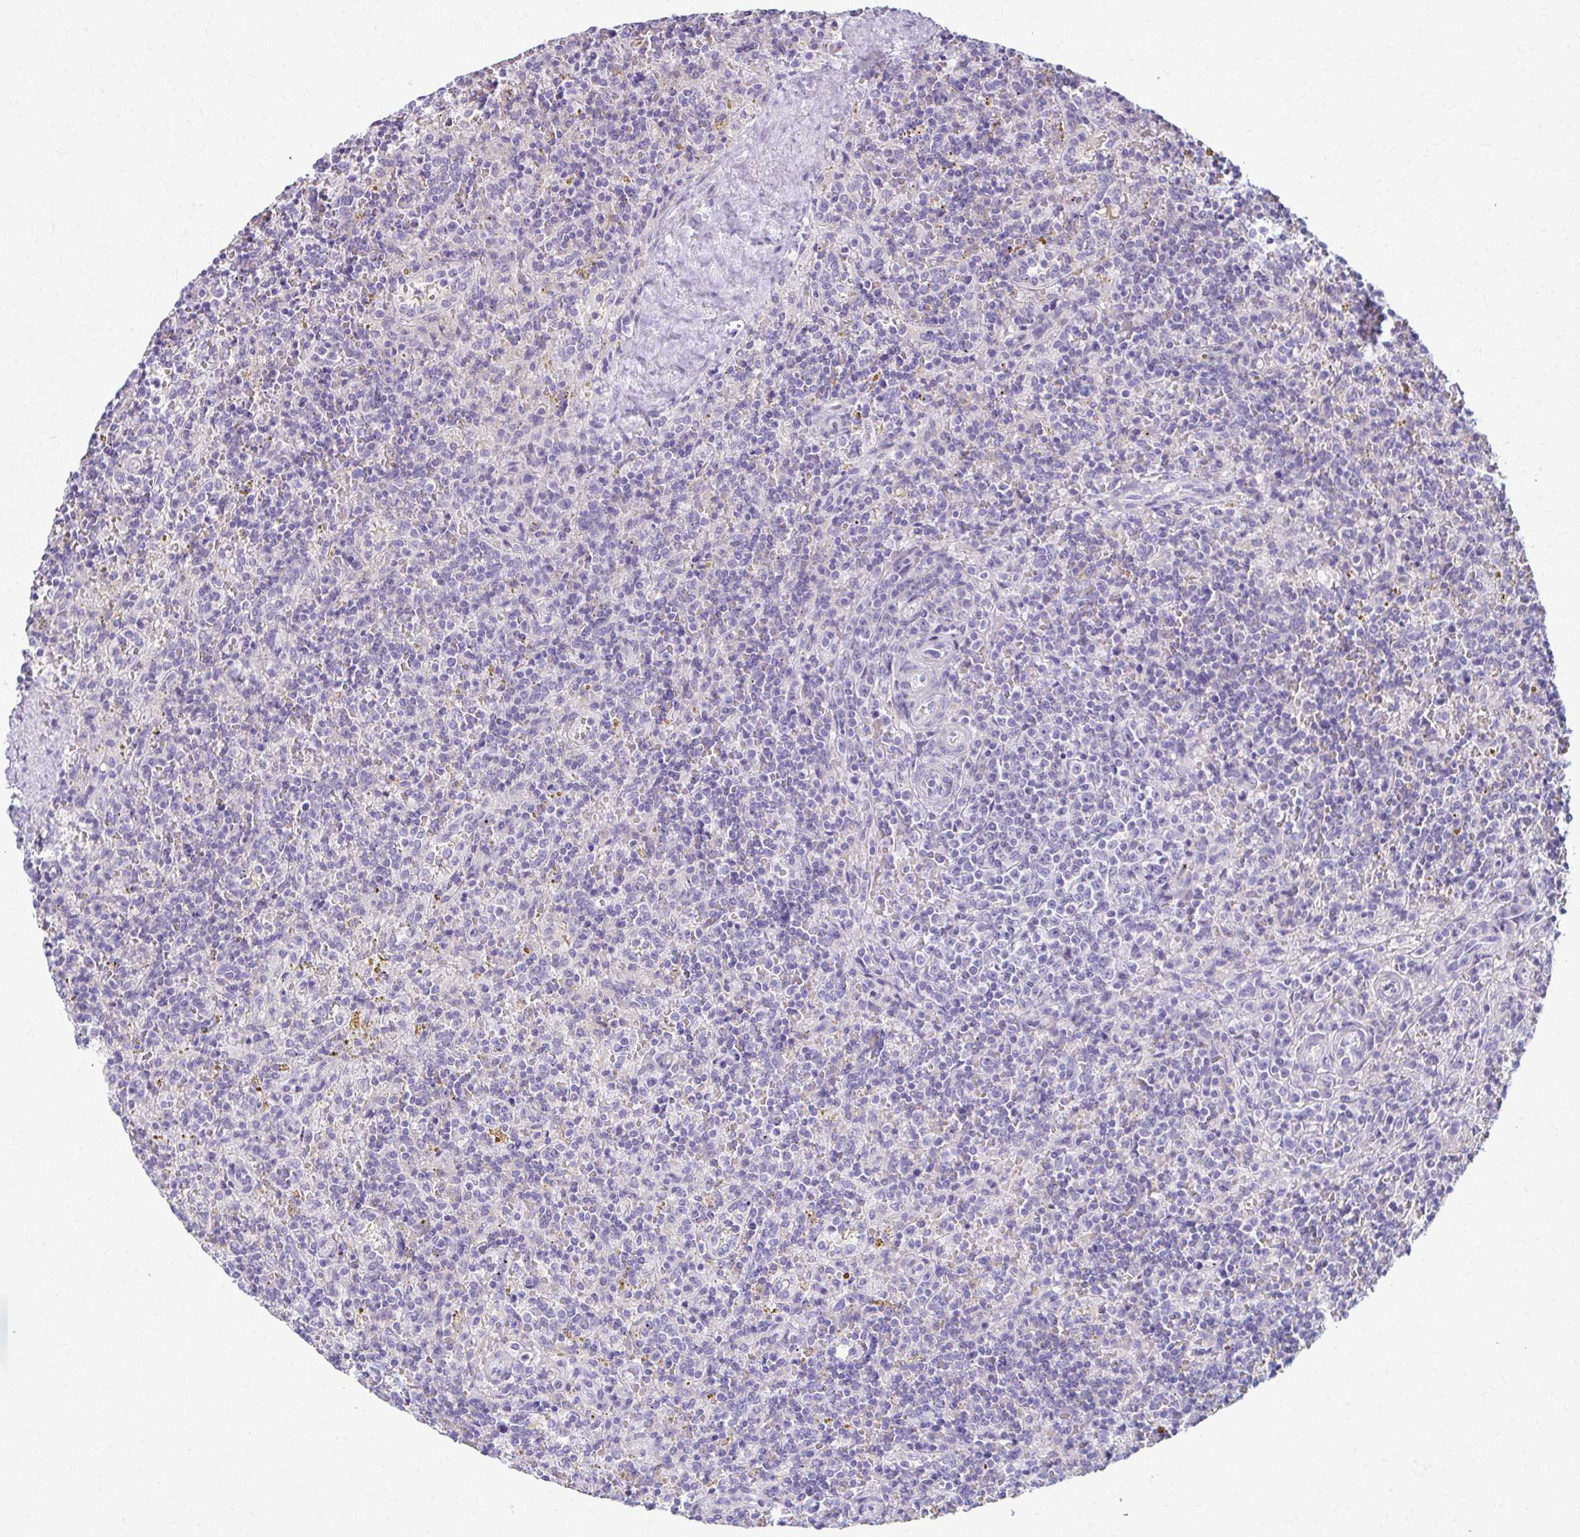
{"staining": {"intensity": "negative", "quantity": "none", "location": "none"}, "tissue": "lymphoma", "cell_type": "Tumor cells", "image_type": "cancer", "snomed": [{"axis": "morphology", "description": "Malignant lymphoma, non-Hodgkin's type, Low grade"}, {"axis": "topography", "description": "Spleen"}], "caption": "Image shows no protein positivity in tumor cells of low-grade malignant lymphoma, non-Hodgkin's type tissue.", "gene": "PRKRA", "patient": {"sex": "male", "age": 67}}